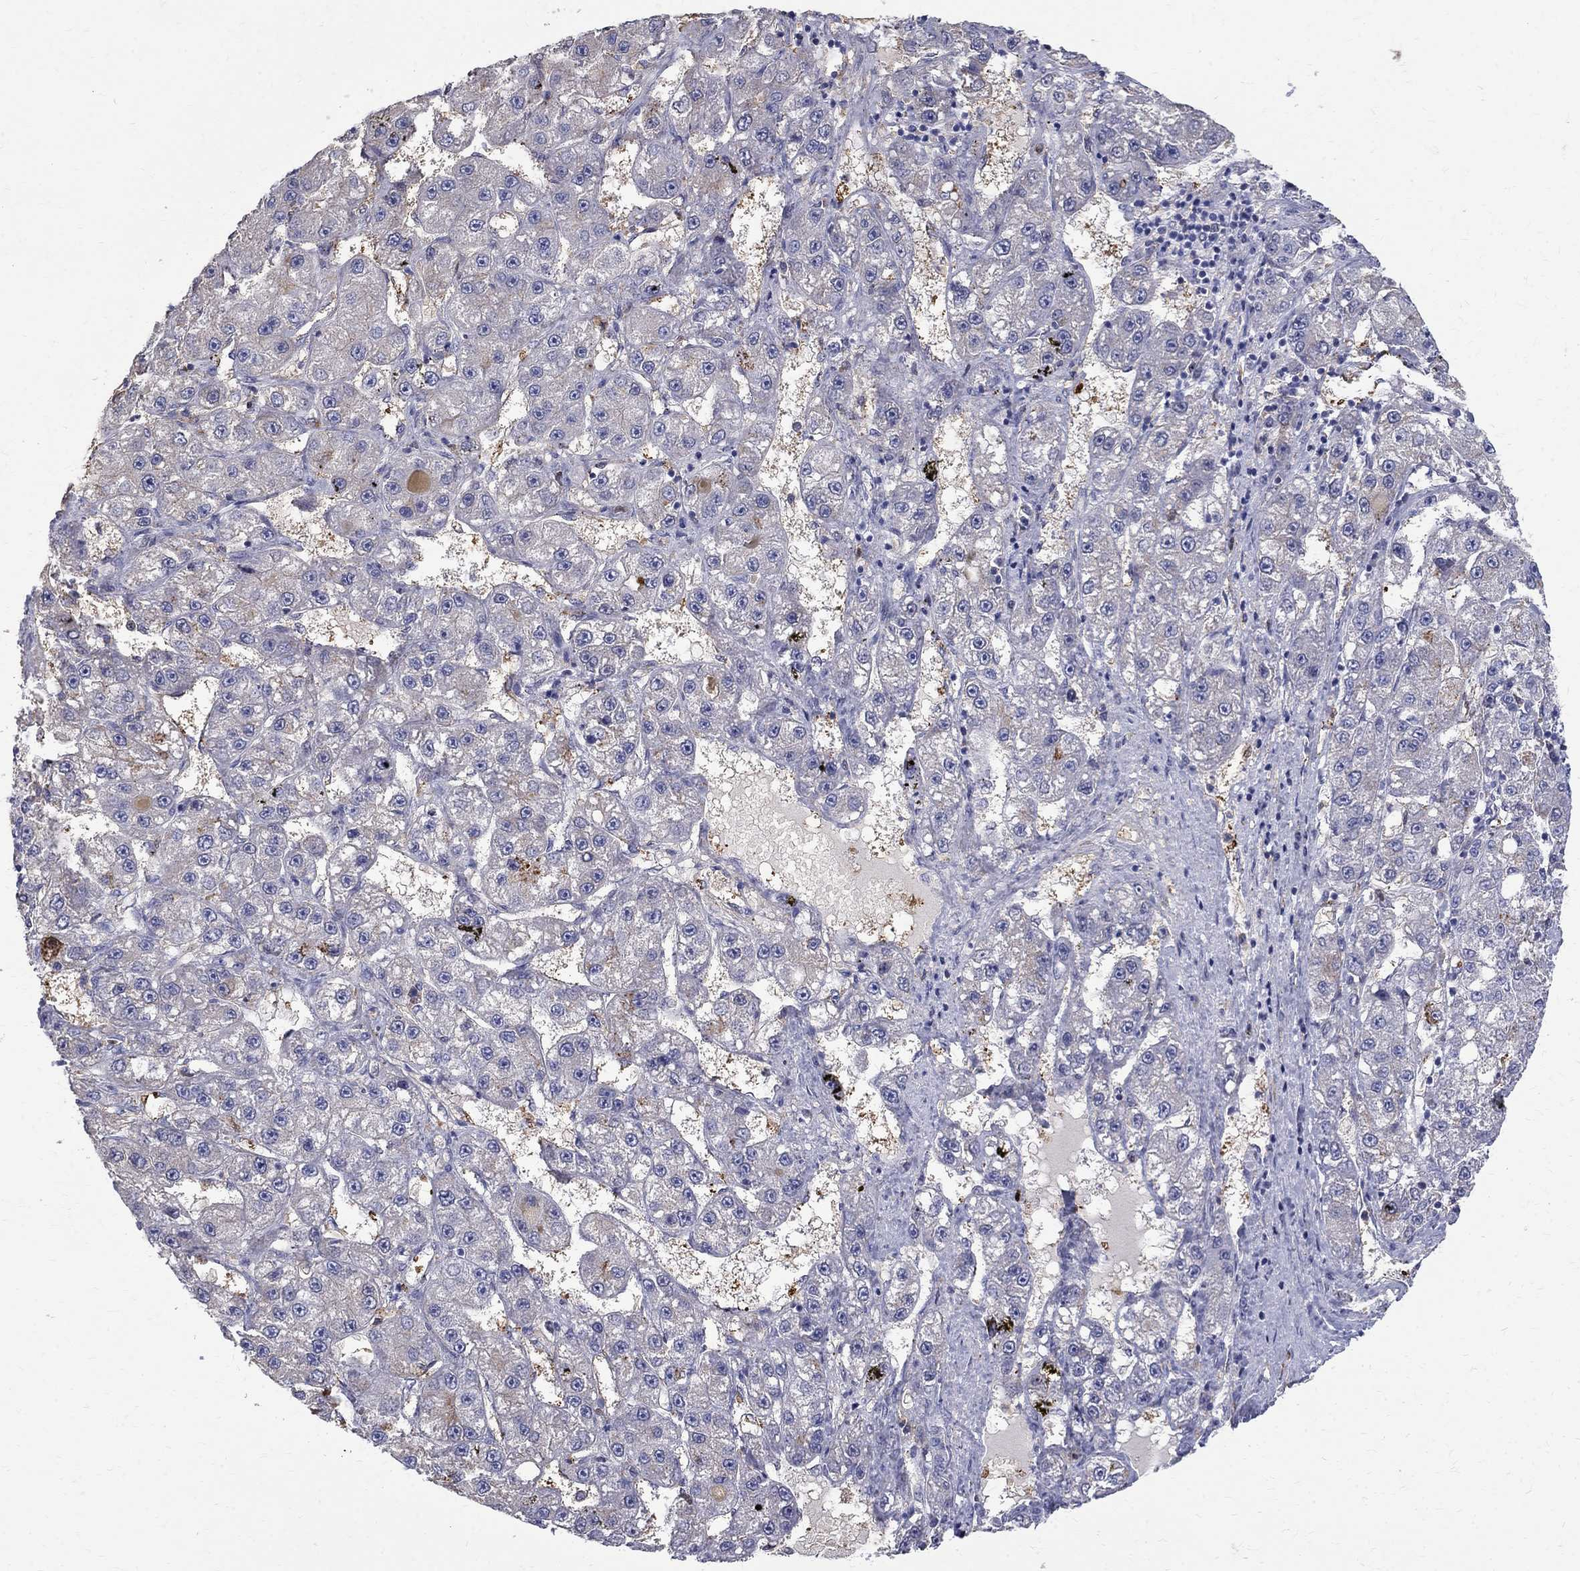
{"staining": {"intensity": "negative", "quantity": "none", "location": "none"}, "tissue": "liver cancer", "cell_type": "Tumor cells", "image_type": "cancer", "snomed": [{"axis": "morphology", "description": "Carcinoma, Hepatocellular, NOS"}, {"axis": "topography", "description": "Liver"}], "caption": "This is an immunohistochemistry photomicrograph of hepatocellular carcinoma (liver). There is no expression in tumor cells.", "gene": "AGER", "patient": {"sex": "female", "age": 65}}